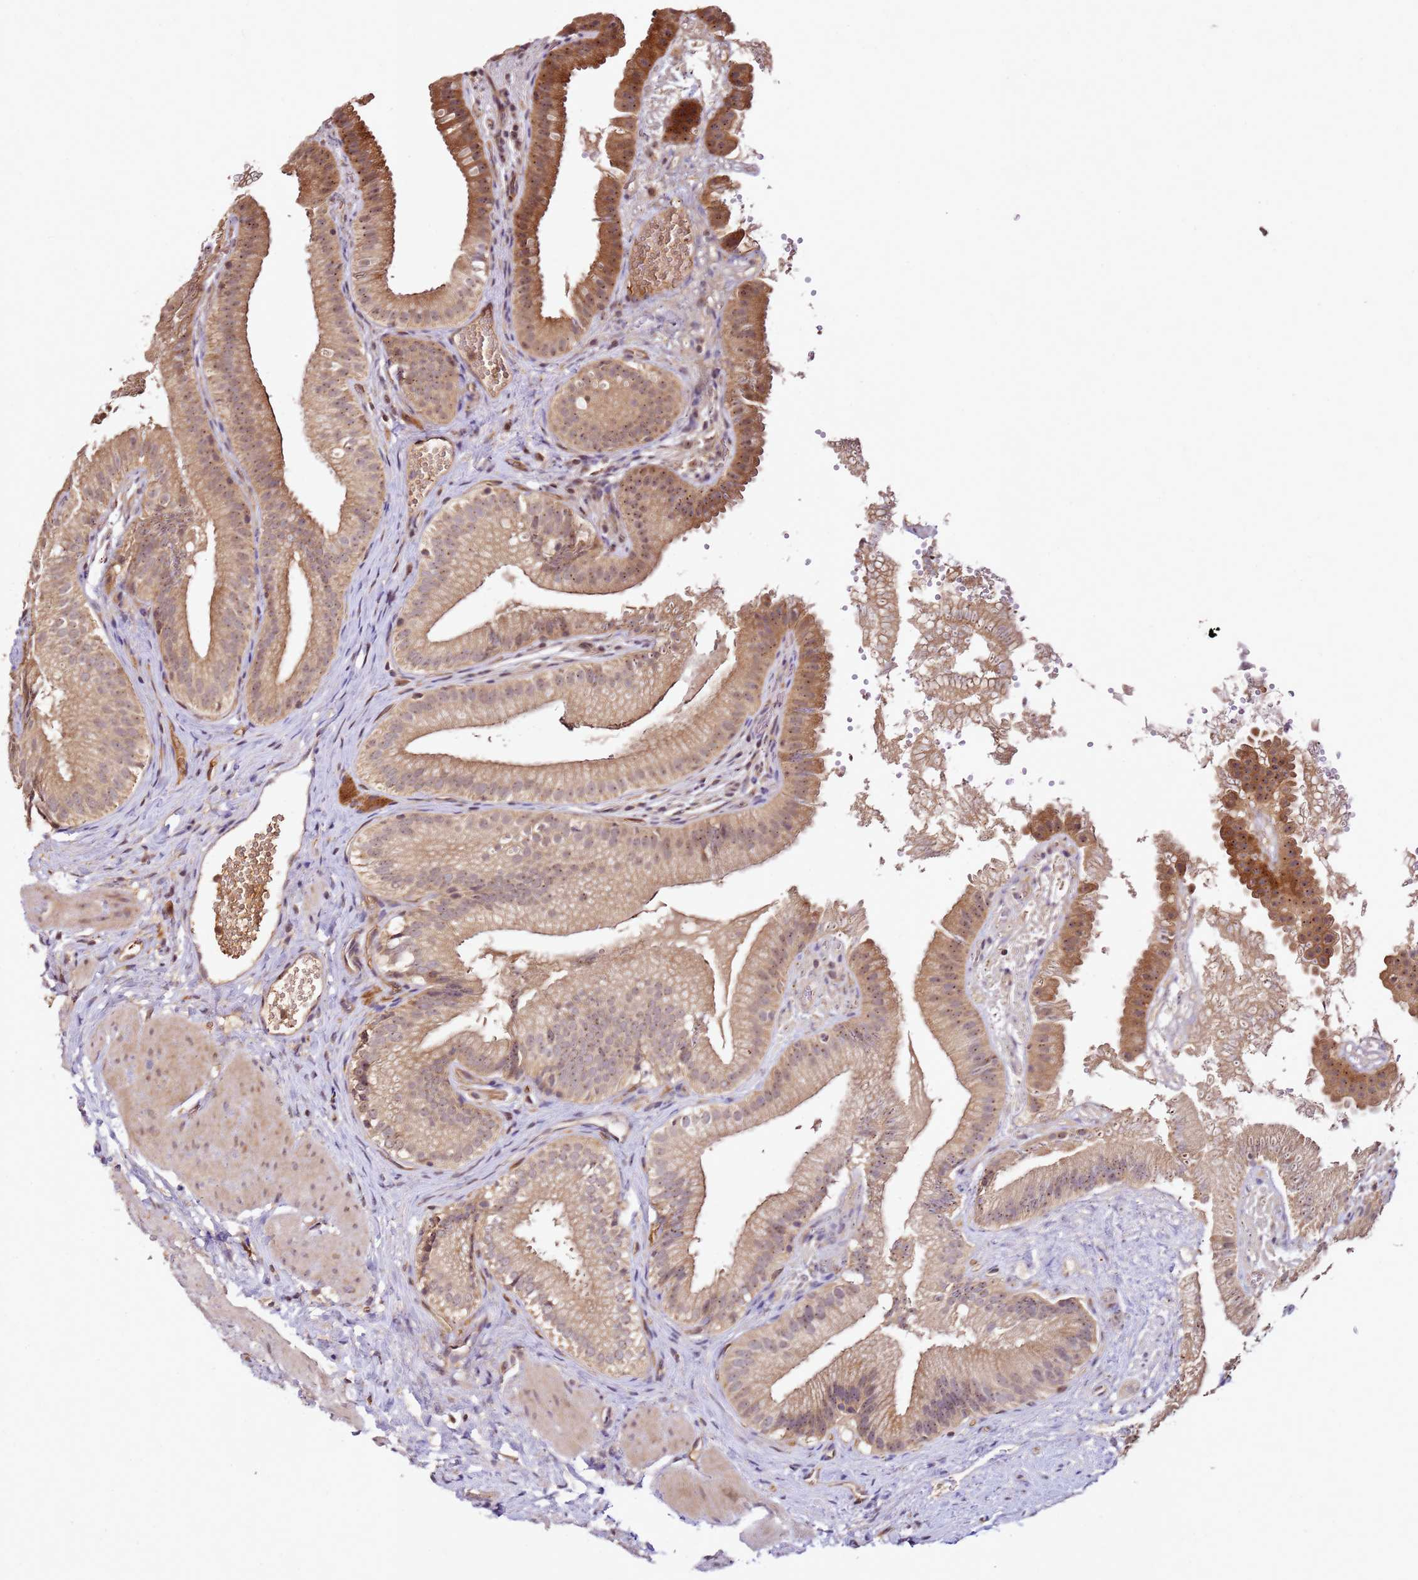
{"staining": {"intensity": "moderate", "quantity": ">75%", "location": "cytoplasmic/membranous,nuclear"}, "tissue": "gallbladder", "cell_type": "Glandular cells", "image_type": "normal", "snomed": [{"axis": "morphology", "description": "Normal tissue, NOS"}, {"axis": "topography", "description": "Gallbladder"}], "caption": "Immunohistochemistry (DAB (3,3'-diaminobenzidine)) staining of benign human gallbladder displays moderate cytoplasmic/membranous,nuclear protein expression in approximately >75% of glandular cells.", "gene": "DDX27", "patient": {"sex": "female", "age": 30}}